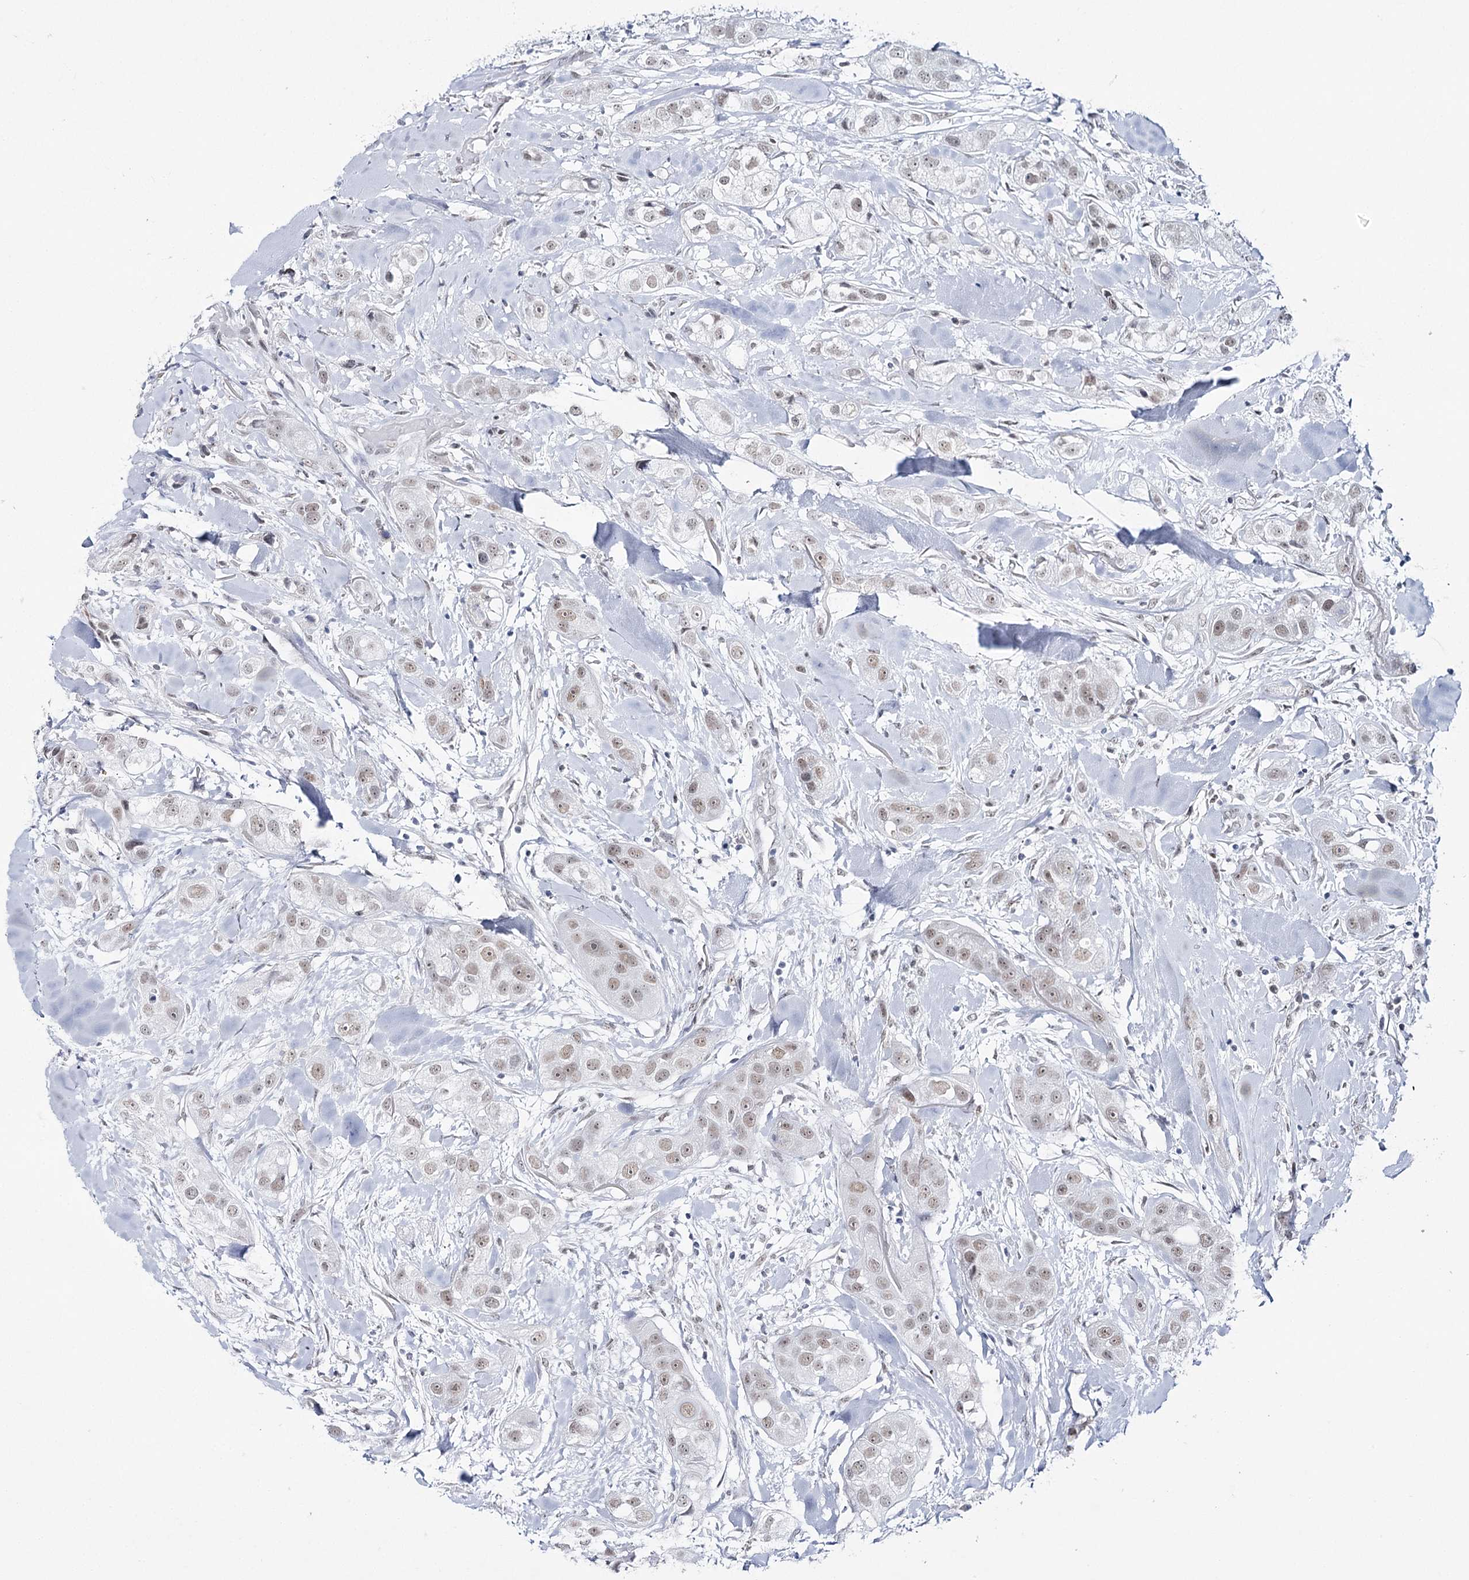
{"staining": {"intensity": "weak", "quantity": ">75%", "location": "nuclear"}, "tissue": "head and neck cancer", "cell_type": "Tumor cells", "image_type": "cancer", "snomed": [{"axis": "morphology", "description": "Normal tissue, NOS"}, {"axis": "morphology", "description": "Squamous cell carcinoma, NOS"}, {"axis": "topography", "description": "Skeletal muscle"}, {"axis": "topography", "description": "Head-Neck"}], "caption": "A histopathology image showing weak nuclear expression in about >75% of tumor cells in head and neck cancer, as visualized by brown immunohistochemical staining.", "gene": "ZC3H8", "patient": {"sex": "male", "age": 51}}